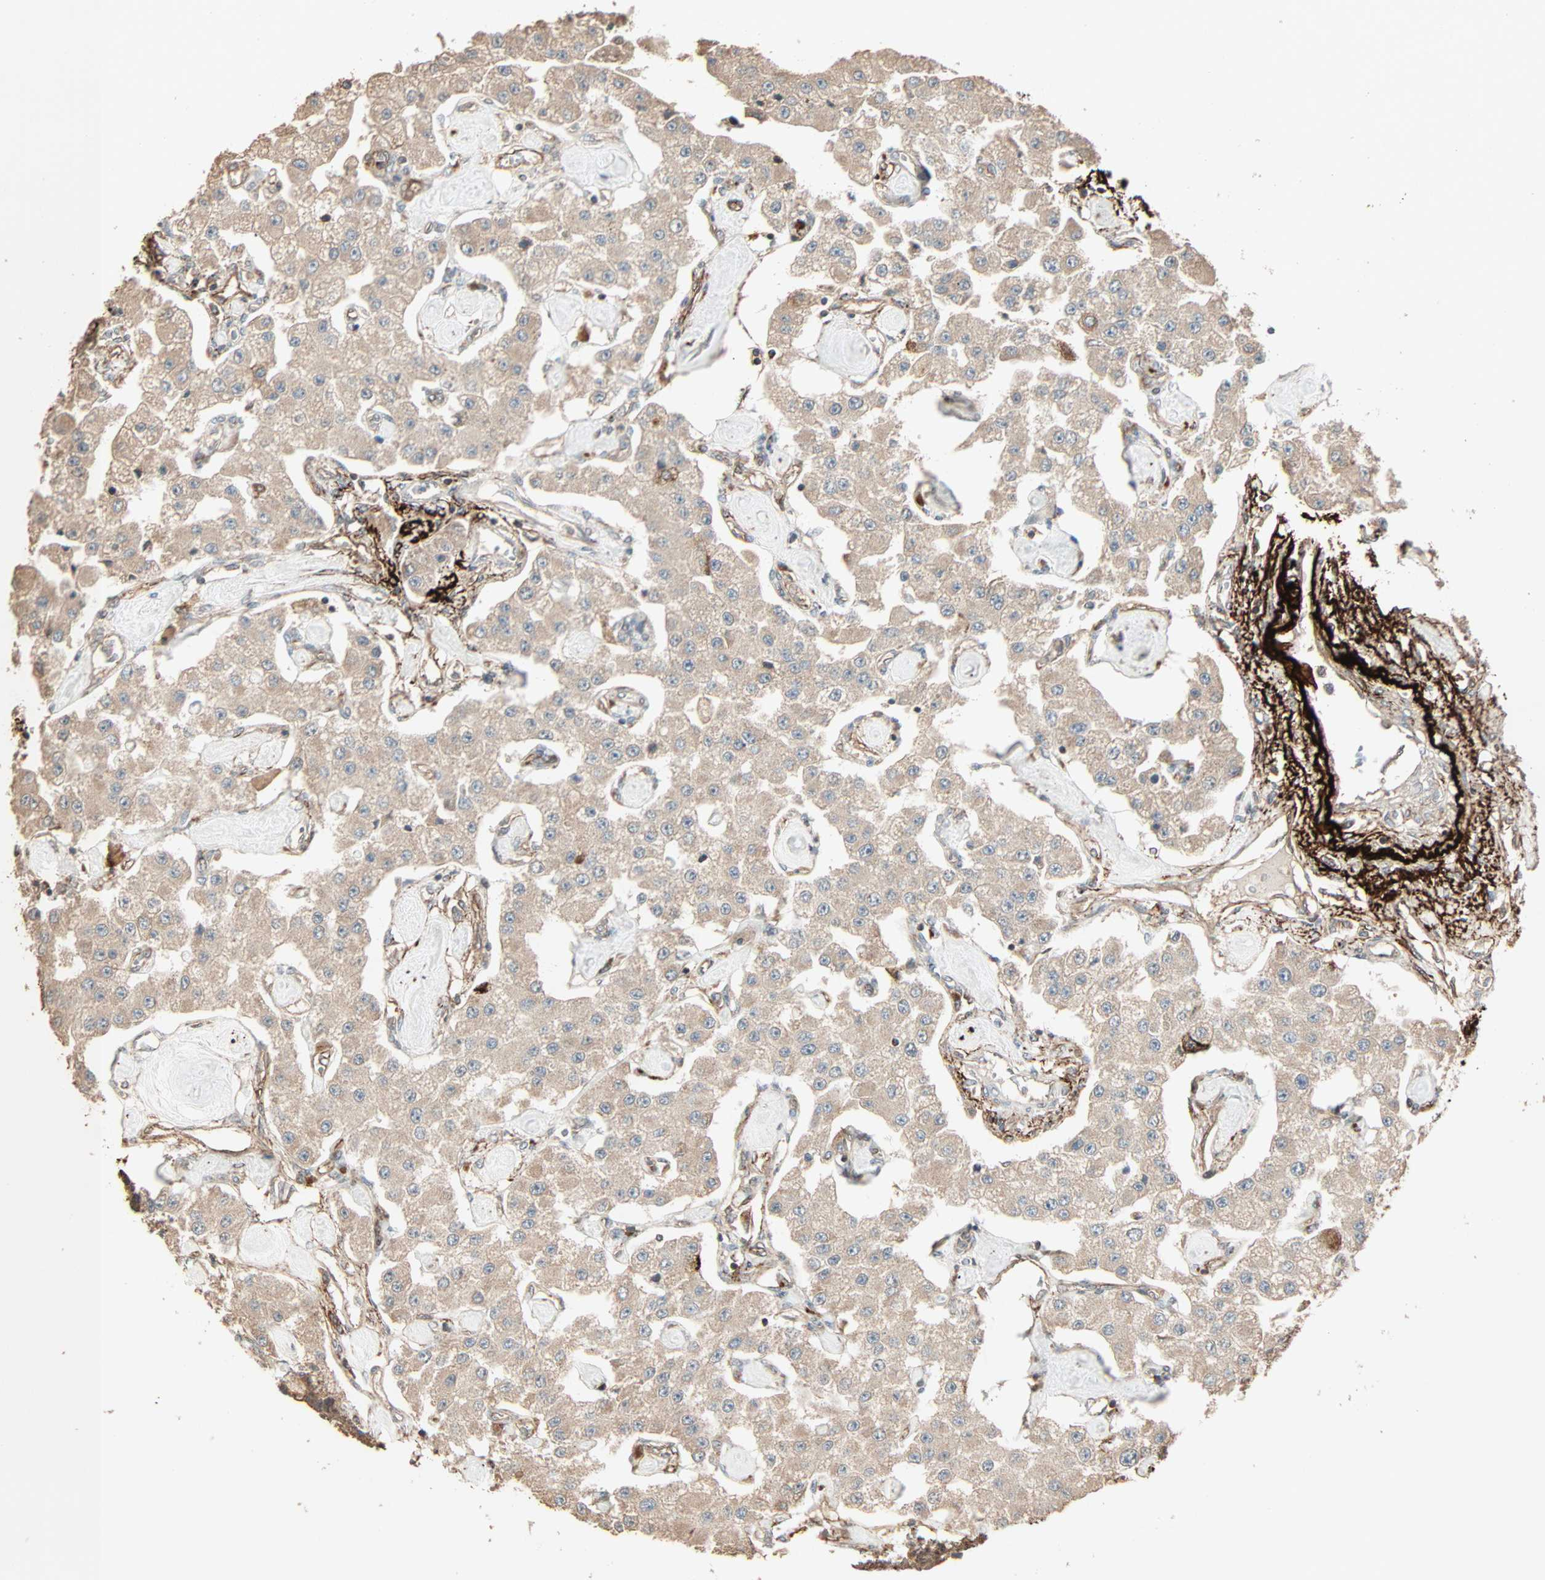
{"staining": {"intensity": "weak", "quantity": ">75%", "location": "cytoplasmic/membranous"}, "tissue": "carcinoid", "cell_type": "Tumor cells", "image_type": "cancer", "snomed": [{"axis": "morphology", "description": "Carcinoid, malignant, NOS"}, {"axis": "topography", "description": "Pancreas"}], "caption": "IHC image of carcinoid stained for a protein (brown), which demonstrates low levels of weak cytoplasmic/membranous expression in about >75% of tumor cells.", "gene": "CALCRL", "patient": {"sex": "male", "age": 41}}